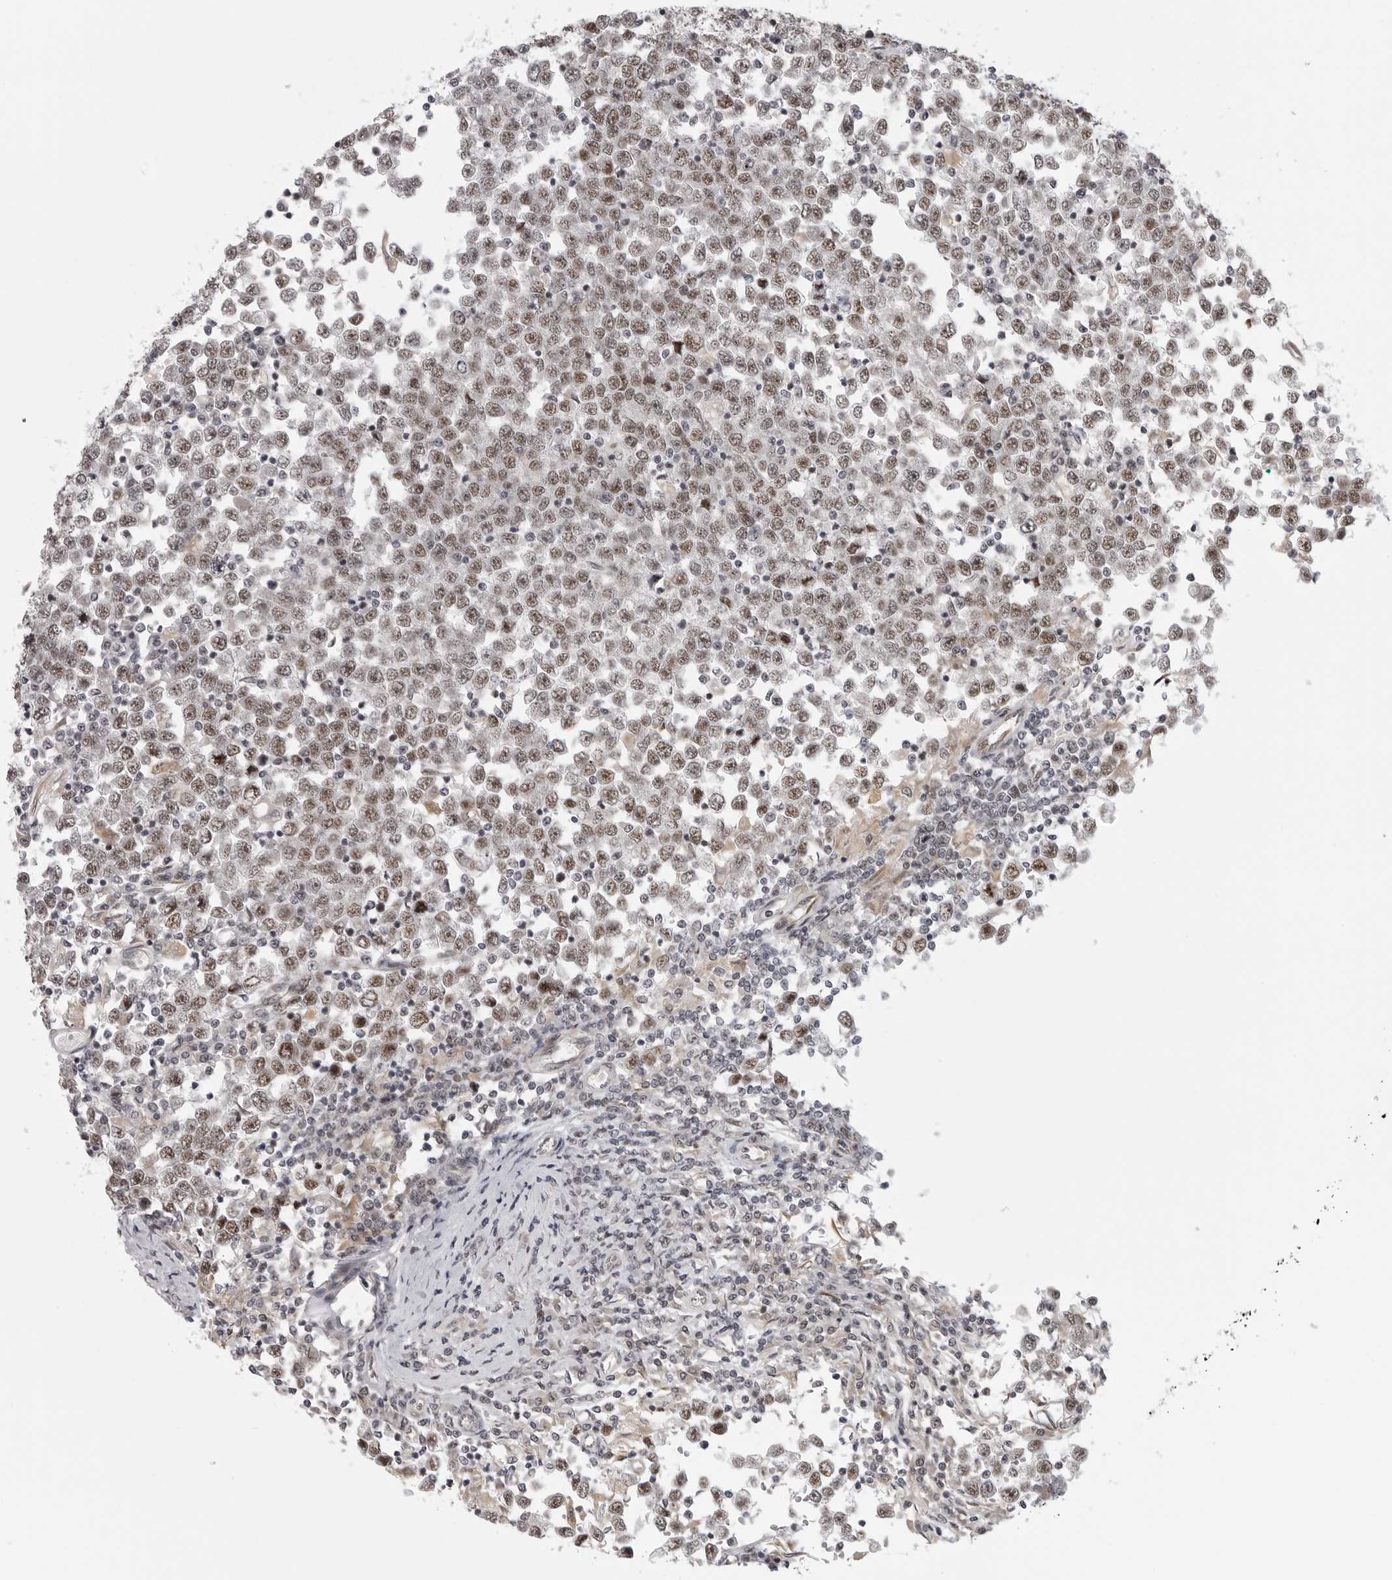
{"staining": {"intensity": "moderate", "quantity": ">75%", "location": "nuclear"}, "tissue": "testis cancer", "cell_type": "Tumor cells", "image_type": "cancer", "snomed": [{"axis": "morphology", "description": "Seminoma, NOS"}, {"axis": "topography", "description": "Testis"}], "caption": "Testis cancer stained for a protein (brown) displays moderate nuclear positive positivity in about >75% of tumor cells.", "gene": "PRDM10", "patient": {"sex": "male", "age": 65}}